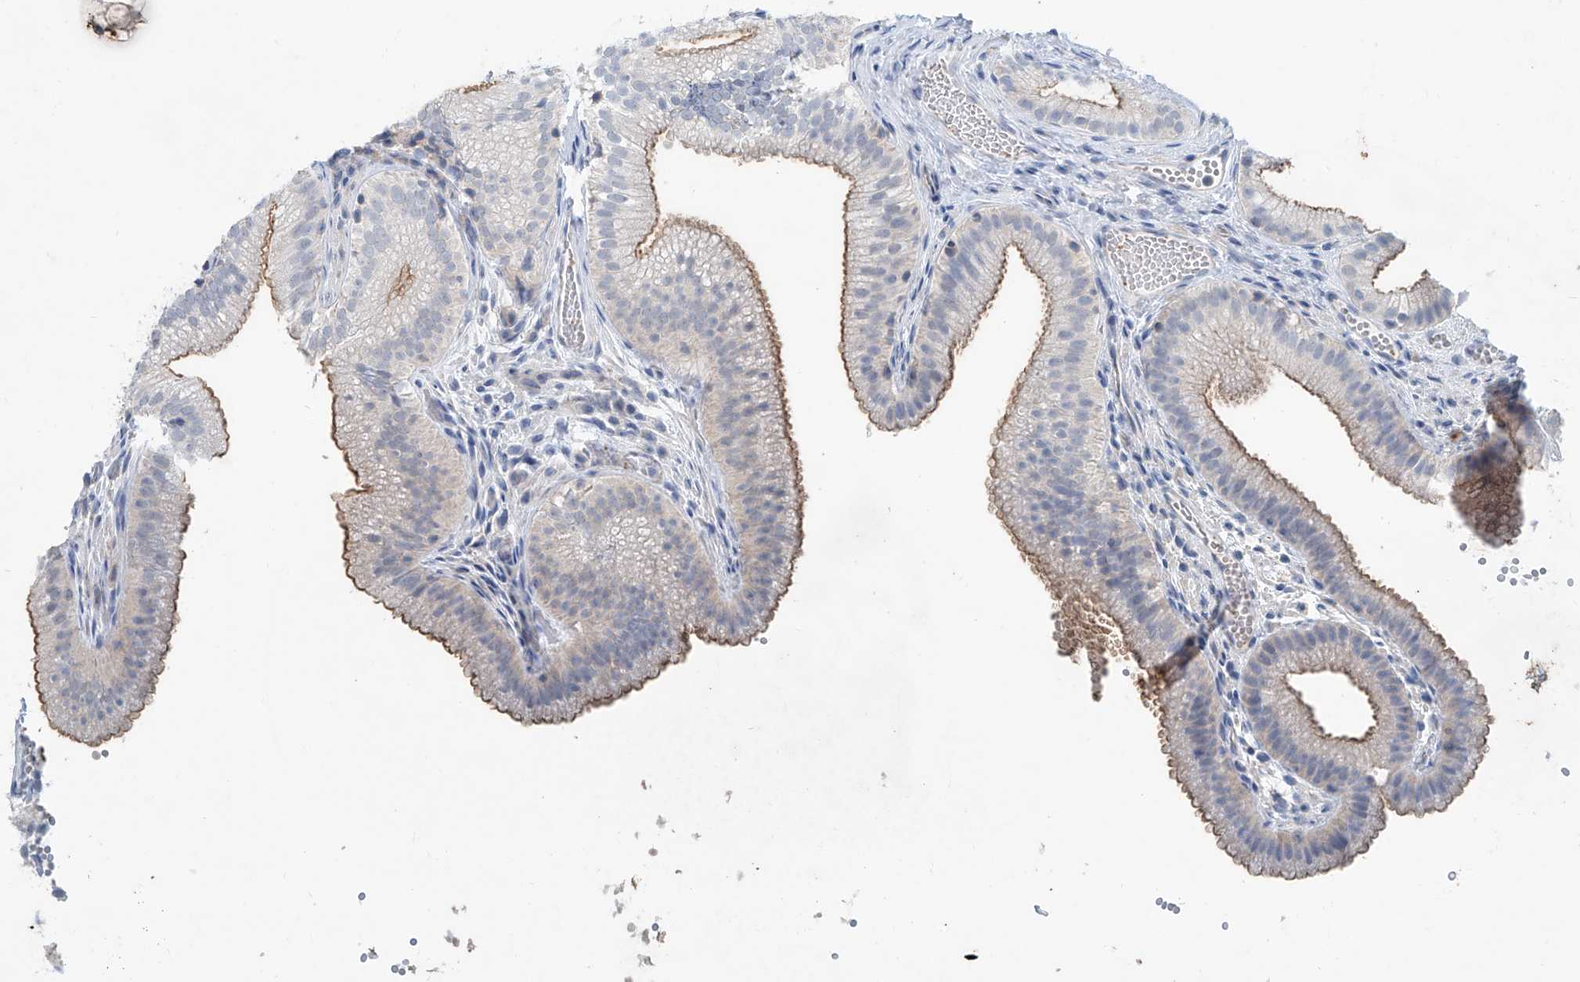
{"staining": {"intensity": "moderate", "quantity": "<25%", "location": "cytoplasmic/membranous"}, "tissue": "gallbladder", "cell_type": "Glandular cells", "image_type": "normal", "snomed": [{"axis": "morphology", "description": "Normal tissue, NOS"}, {"axis": "topography", "description": "Gallbladder"}], "caption": "Gallbladder stained for a protein displays moderate cytoplasmic/membranous positivity in glandular cells. (IHC, brightfield microscopy, high magnification).", "gene": "ANKRD34A", "patient": {"sex": "female", "age": 30}}